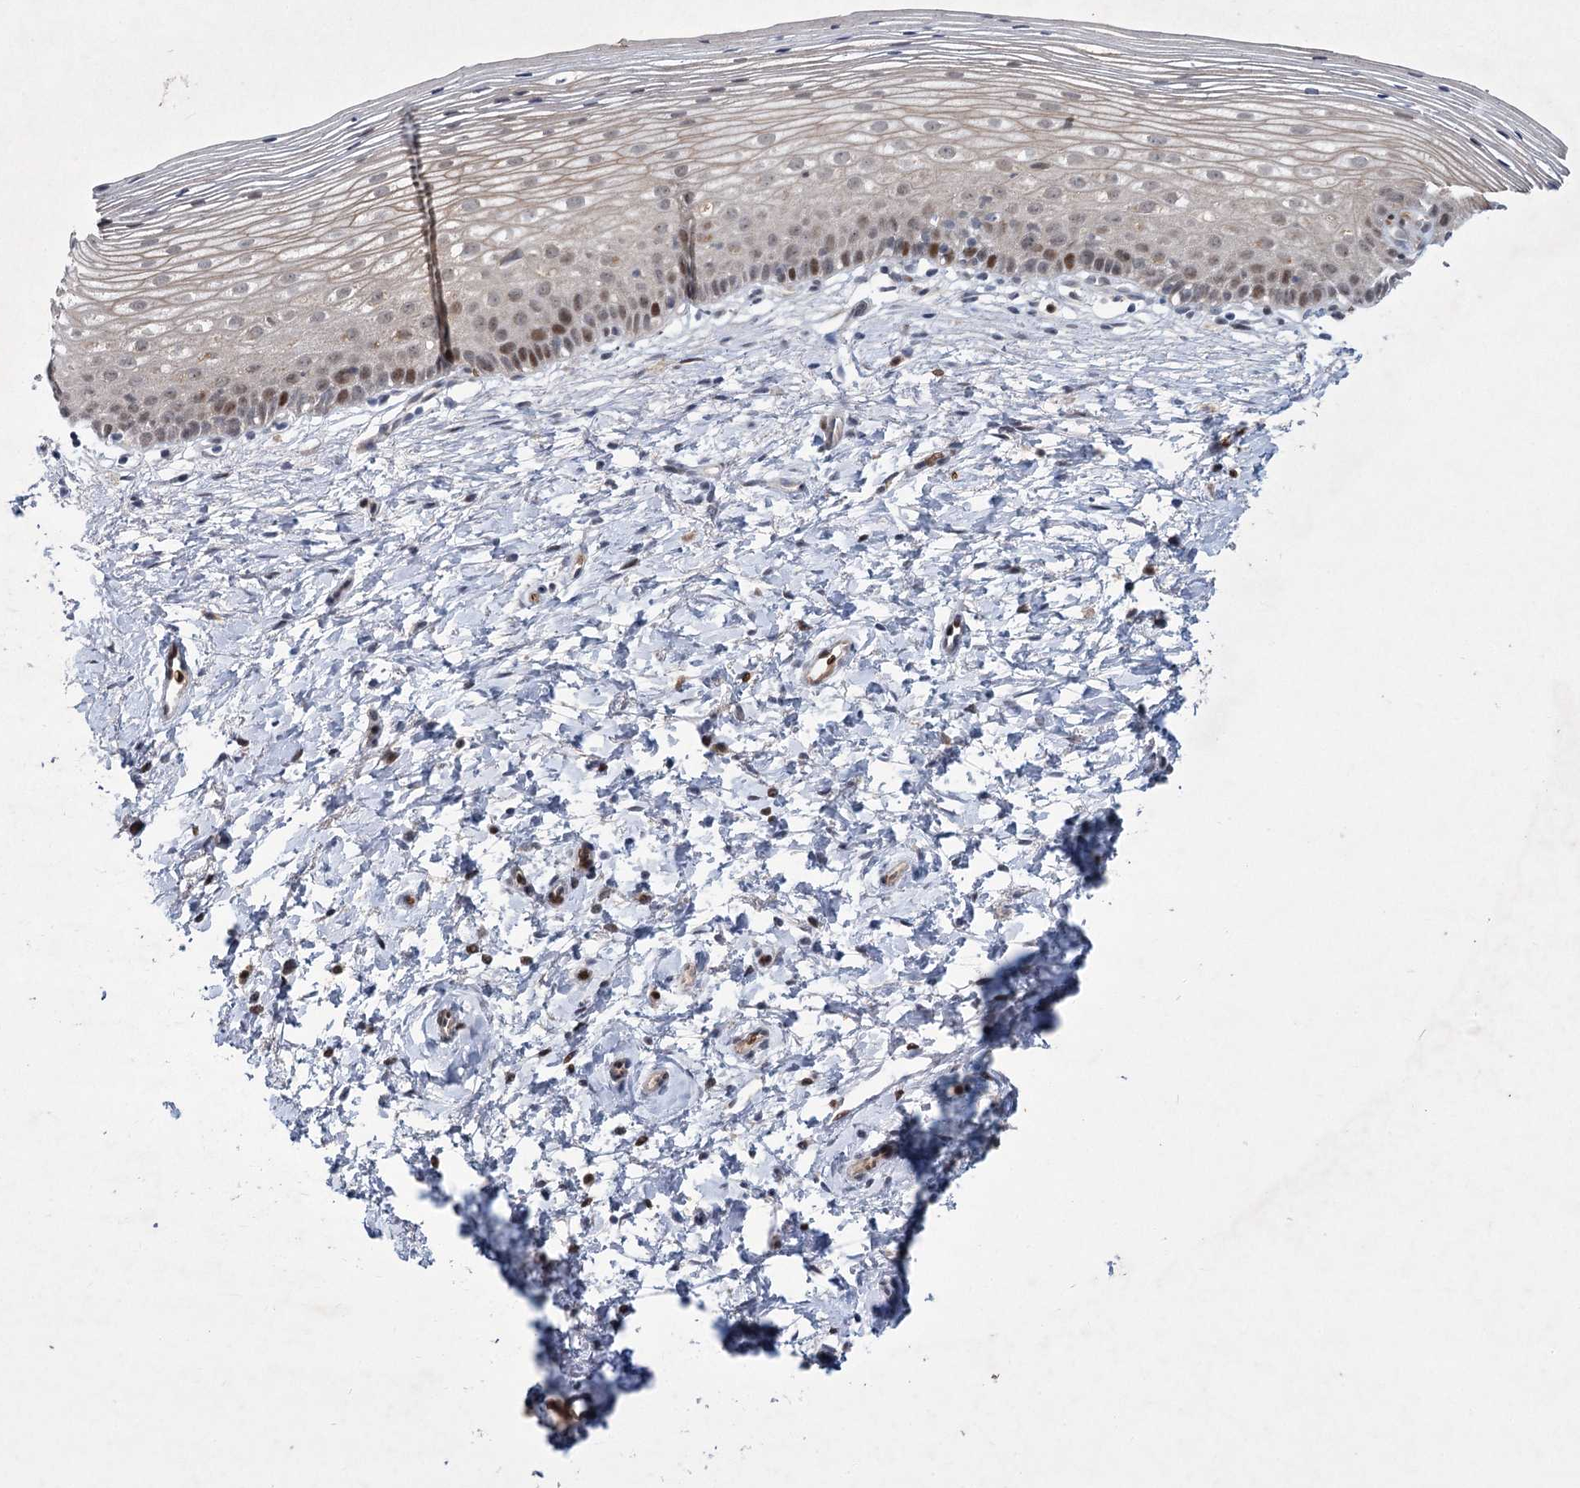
{"staining": {"intensity": "moderate", "quantity": "<25%", "location": "cytoplasmic/membranous"}, "tissue": "cervix", "cell_type": "Glandular cells", "image_type": "normal", "snomed": [{"axis": "morphology", "description": "Normal tissue, NOS"}, {"axis": "topography", "description": "Cervix"}], "caption": "Protein staining exhibits moderate cytoplasmic/membranous staining in about <25% of glandular cells in unremarkable cervix. (DAB (3,3'-diaminobenzidine) IHC with brightfield microscopy, high magnification).", "gene": "NSMCE4A", "patient": {"sex": "female", "age": 72}}